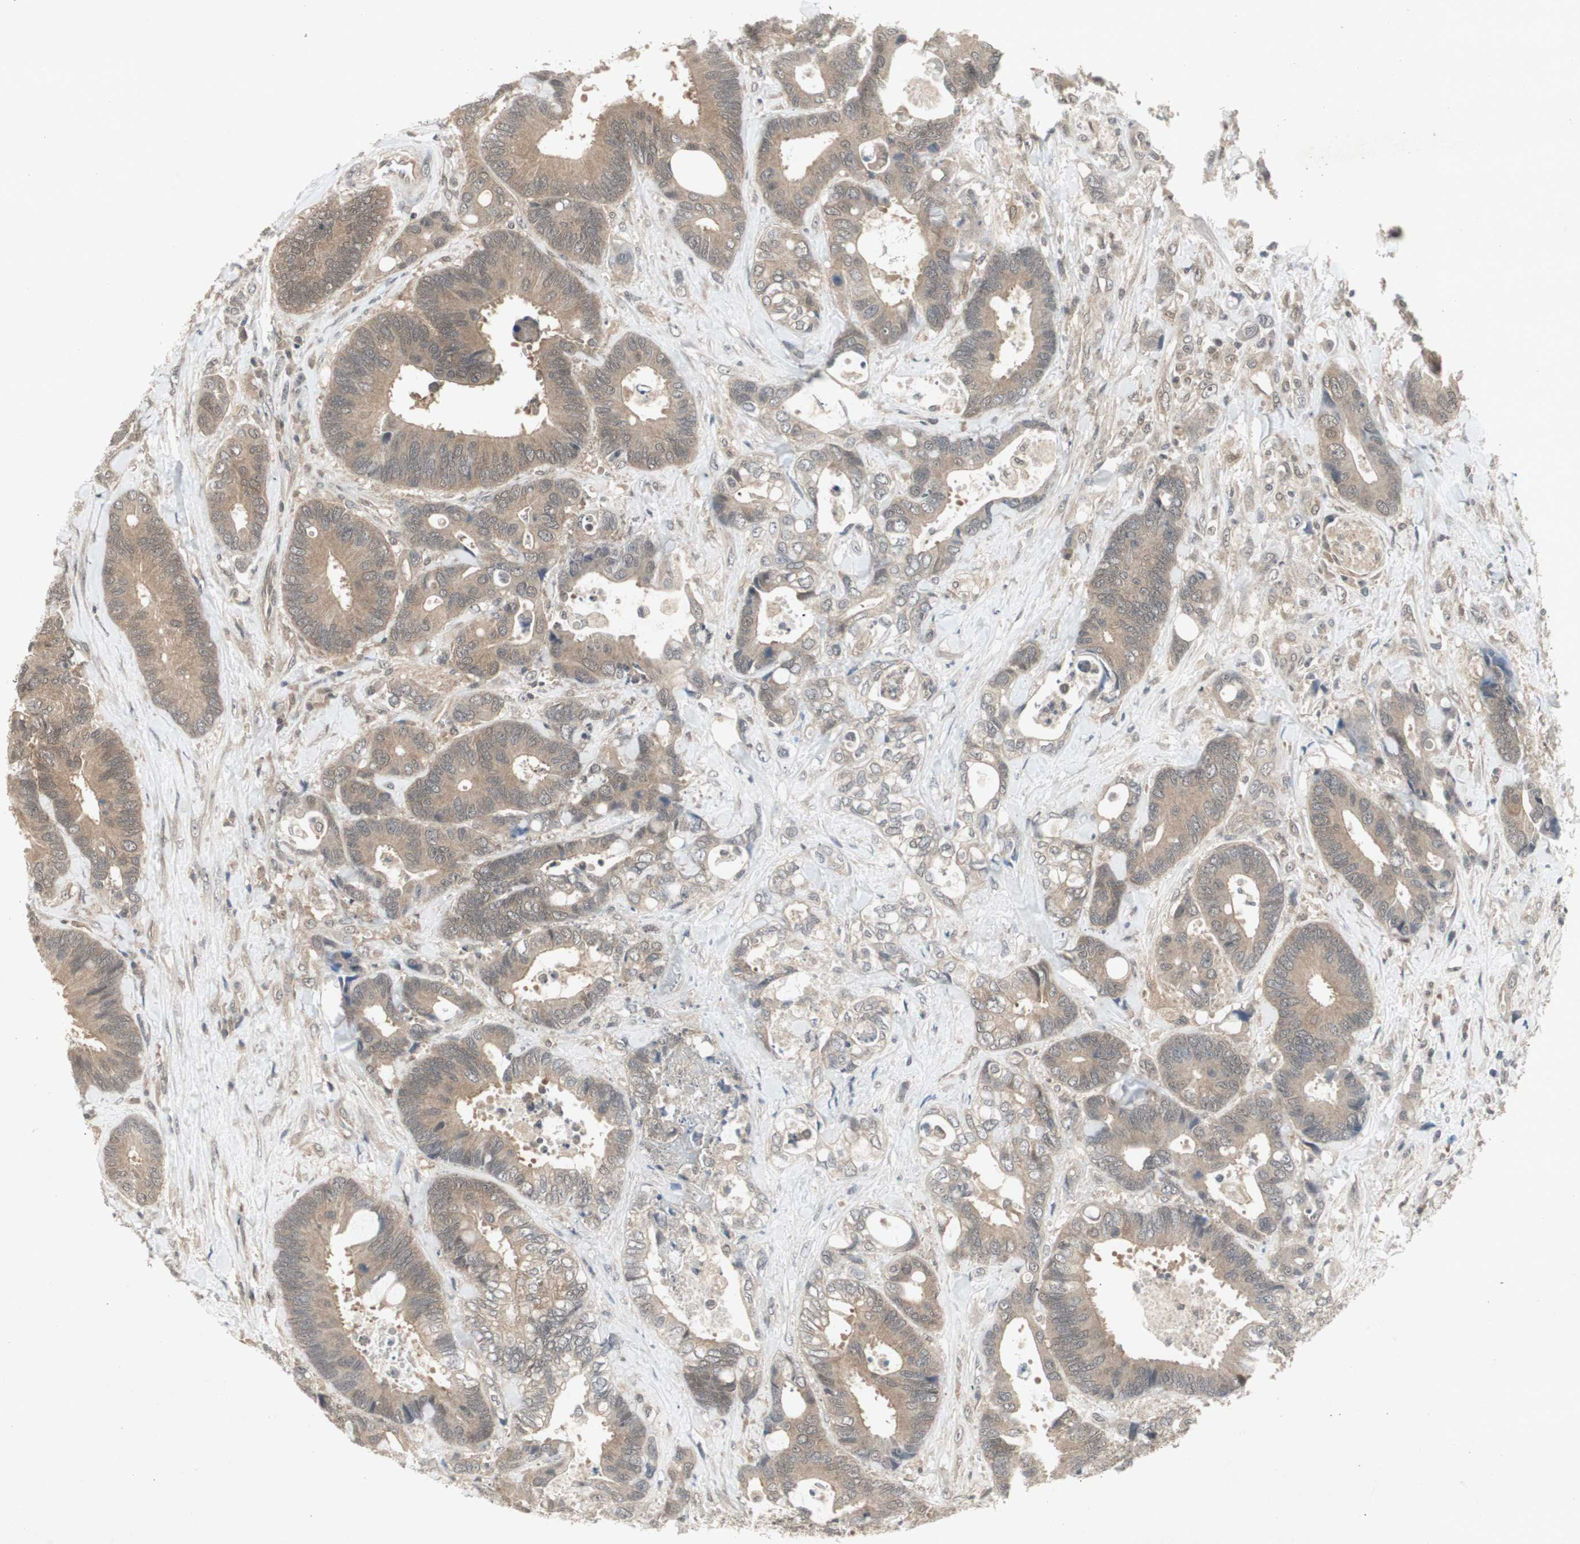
{"staining": {"intensity": "moderate", "quantity": ">75%", "location": "cytoplasmic/membranous"}, "tissue": "colorectal cancer", "cell_type": "Tumor cells", "image_type": "cancer", "snomed": [{"axis": "morphology", "description": "Adenocarcinoma, NOS"}, {"axis": "topography", "description": "Rectum"}], "caption": "Colorectal adenocarcinoma stained with a protein marker reveals moderate staining in tumor cells.", "gene": "PTPA", "patient": {"sex": "male", "age": 55}}